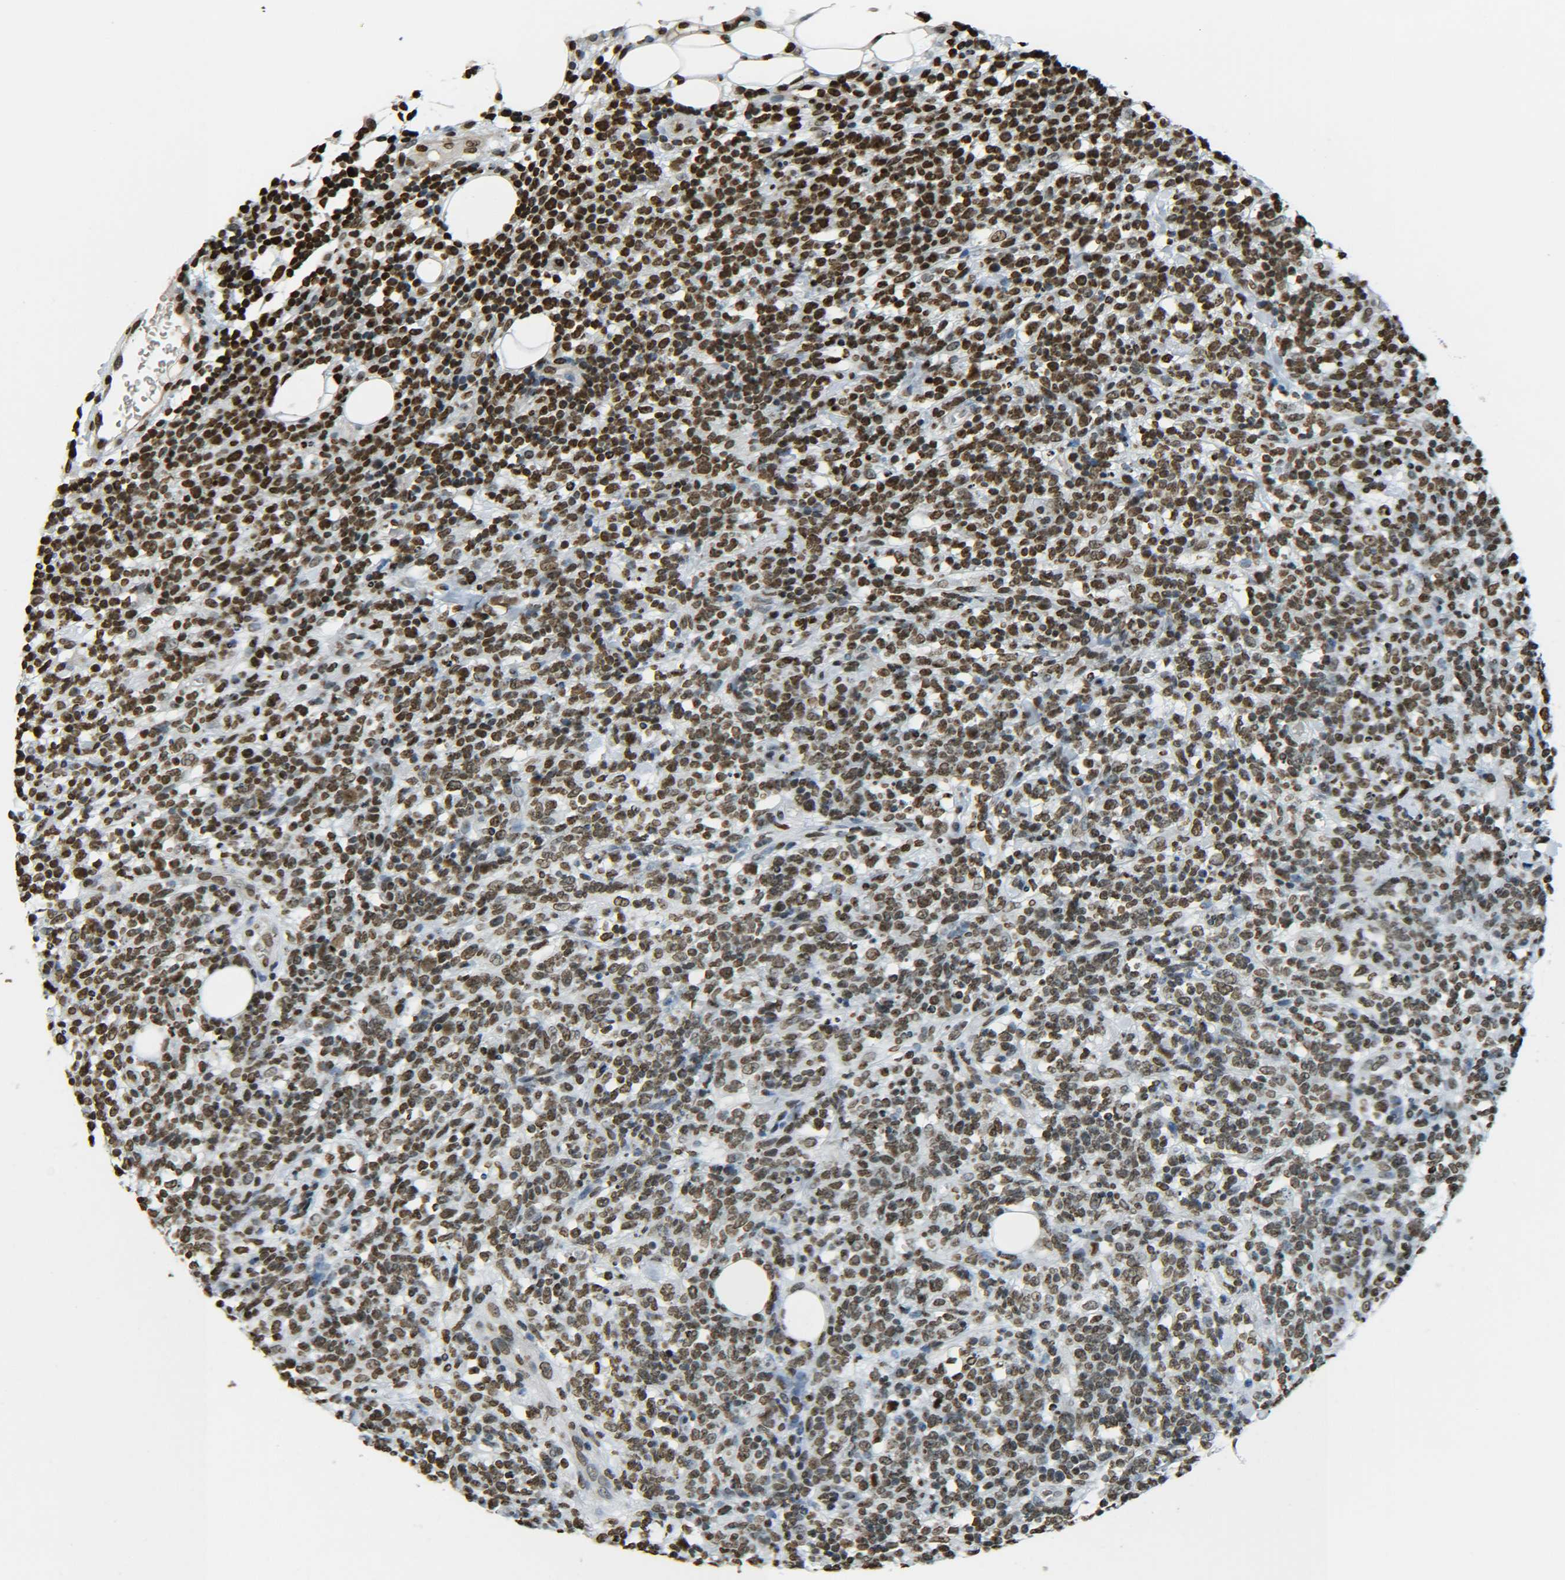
{"staining": {"intensity": "strong", "quantity": ">75%", "location": "nuclear"}, "tissue": "lymphoma", "cell_type": "Tumor cells", "image_type": "cancer", "snomed": [{"axis": "morphology", "description": "Malignant lymphoma, non-Hodgkin's type, High grade"}, {"axis": "topography", "description": "Lymph node"}], "caption": "Immunohistochemistry of human lymphoma shows high levels of strong nuclear positivity in approximately >75% of tumor cells.", "gene": "H4C16", "patient": {"sex": "female", "age": 73}}